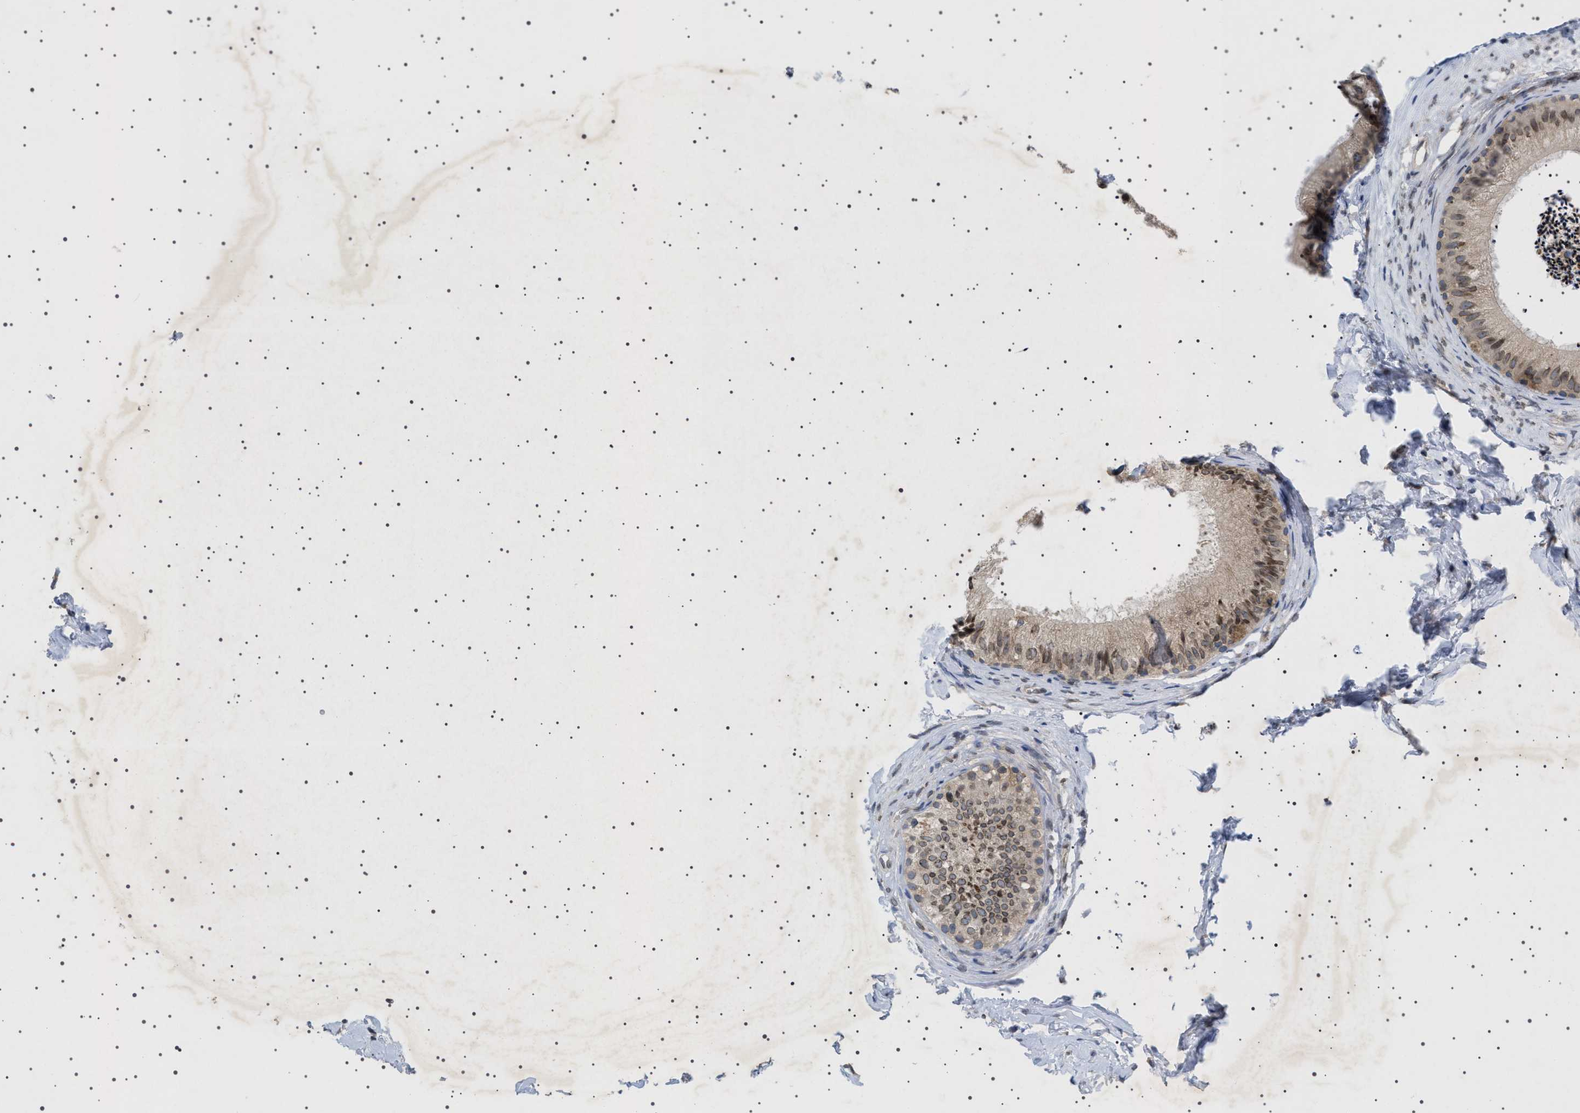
{"staining": {"intensity": "weak", "quantity": "25%-75%", "location": "cytoplasmic/membranous,nuclear"}, "tissue": "epididymis", "cell_type": "Glandular cells", "image_type": "normal", "snomed": [{"axis": "morphology", "description": "Normal tissue, NOS"}, {"axis": "topography", "description": "Epididymis"}], "caption": "High-magnification brightfield microscopy of benign epididymis stained with DAB (3,3'-diaminobenzidine) (brown) and counterstained with hematoxylin (blue). glandular cells exhibit weak cytoplasmic/membranous,nuclear staining is present in approximately25%-75% of cells.", "gene": "NUP93", "patient": {"sex": "male", "age": 56}}